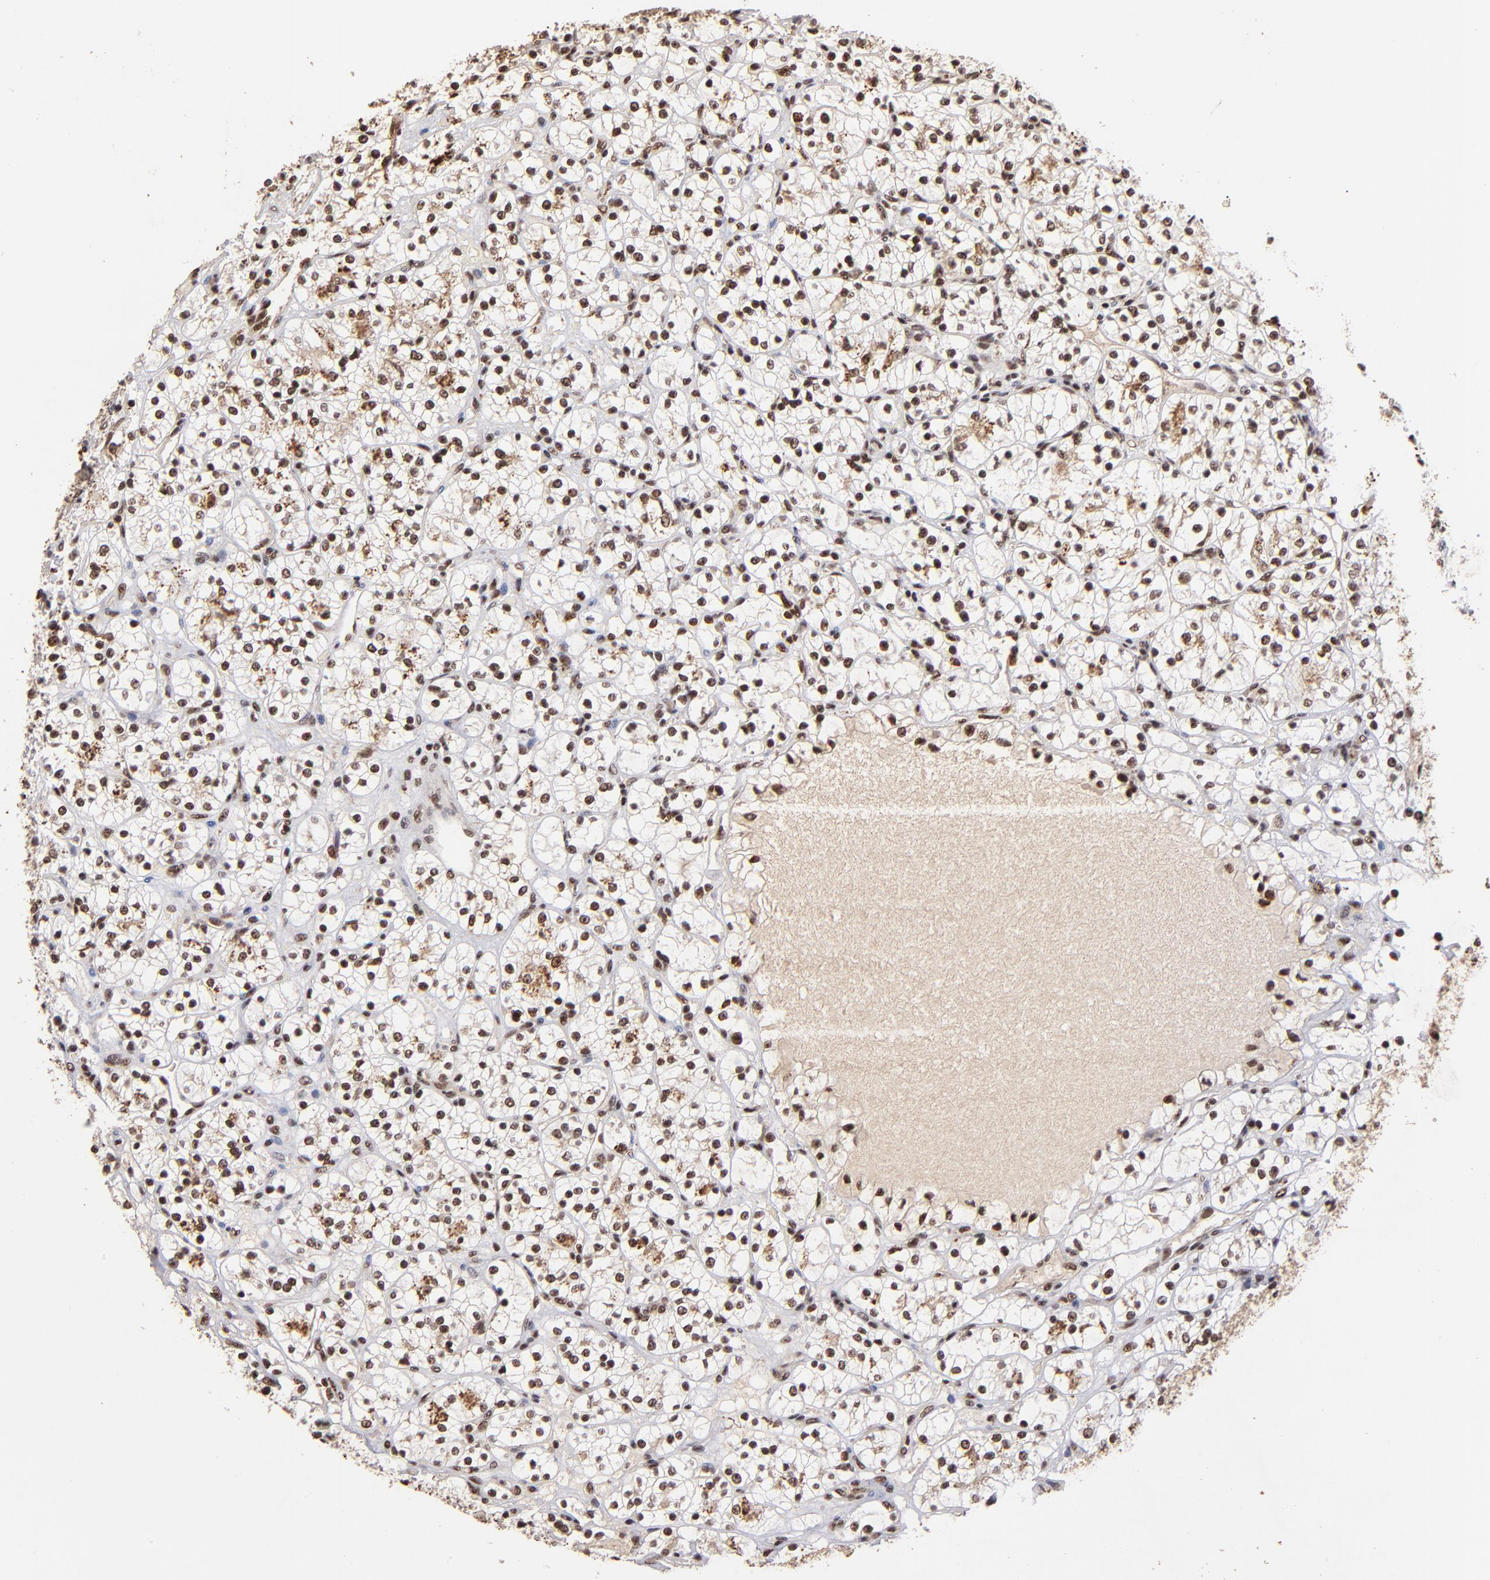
{"staining": {"intensity": "strong", "quantity": ">75%", "location": "nuclear"}, "tissue": "renal cancer", "cell_type": "Tumor cells", "image_type": "cancer", "snomed": [{"axis": "morphology", "description": "Adenocarcinoma, NOS"}, {"axis": "topography", "description": "Kidney"}], "caption": "Protein expression analysis of human renal cancer (adenocarcinoma) reveals strong nuclear positivity in about >75% of tumor cells.", "gene": "ZNF146", "patient": {"sex": "female", "age": 60}}